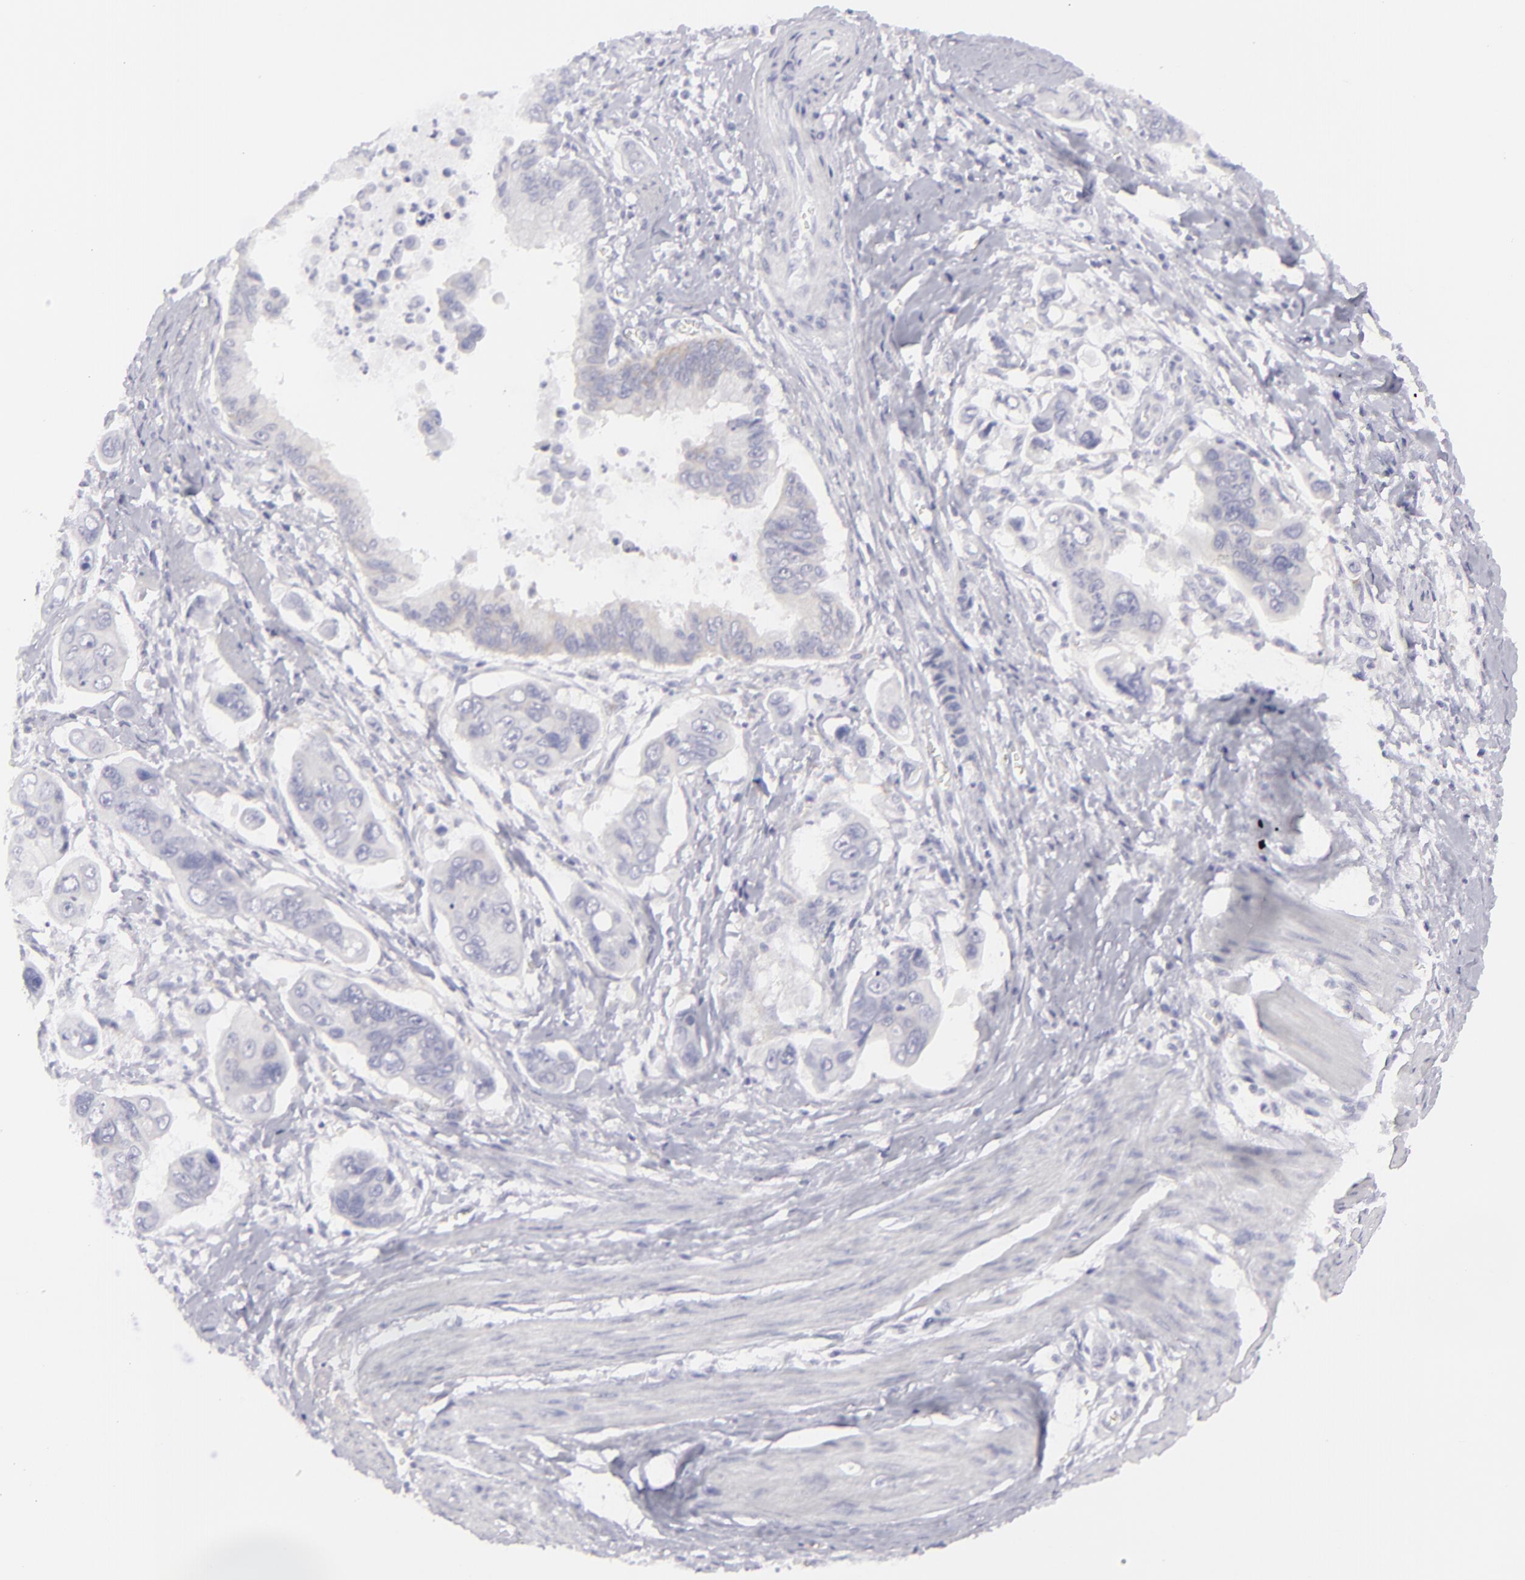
{"staining": {"intensity": "weak", "quantity": "25%-75%", "location": "cytoplasmic/membranous"}, "tissue": "stomach cancer", "cell_type": "Tumor cells", "image_type": "cancer", "snomed": [{"axis": "morphology", "description": "Adenocarcinoma, NOS"}, {"axis": "topography", "description": "Stomach, upper"}], "caption": "A brown stain shows weak cytoplasmic/membranous positivity of a protein in human stomach cancer tumor cells. (Brightfield microscopy of DAB IHC at high magnification).", "gene": "DLG4", "patient": {"sex": "male", "age": 80}}